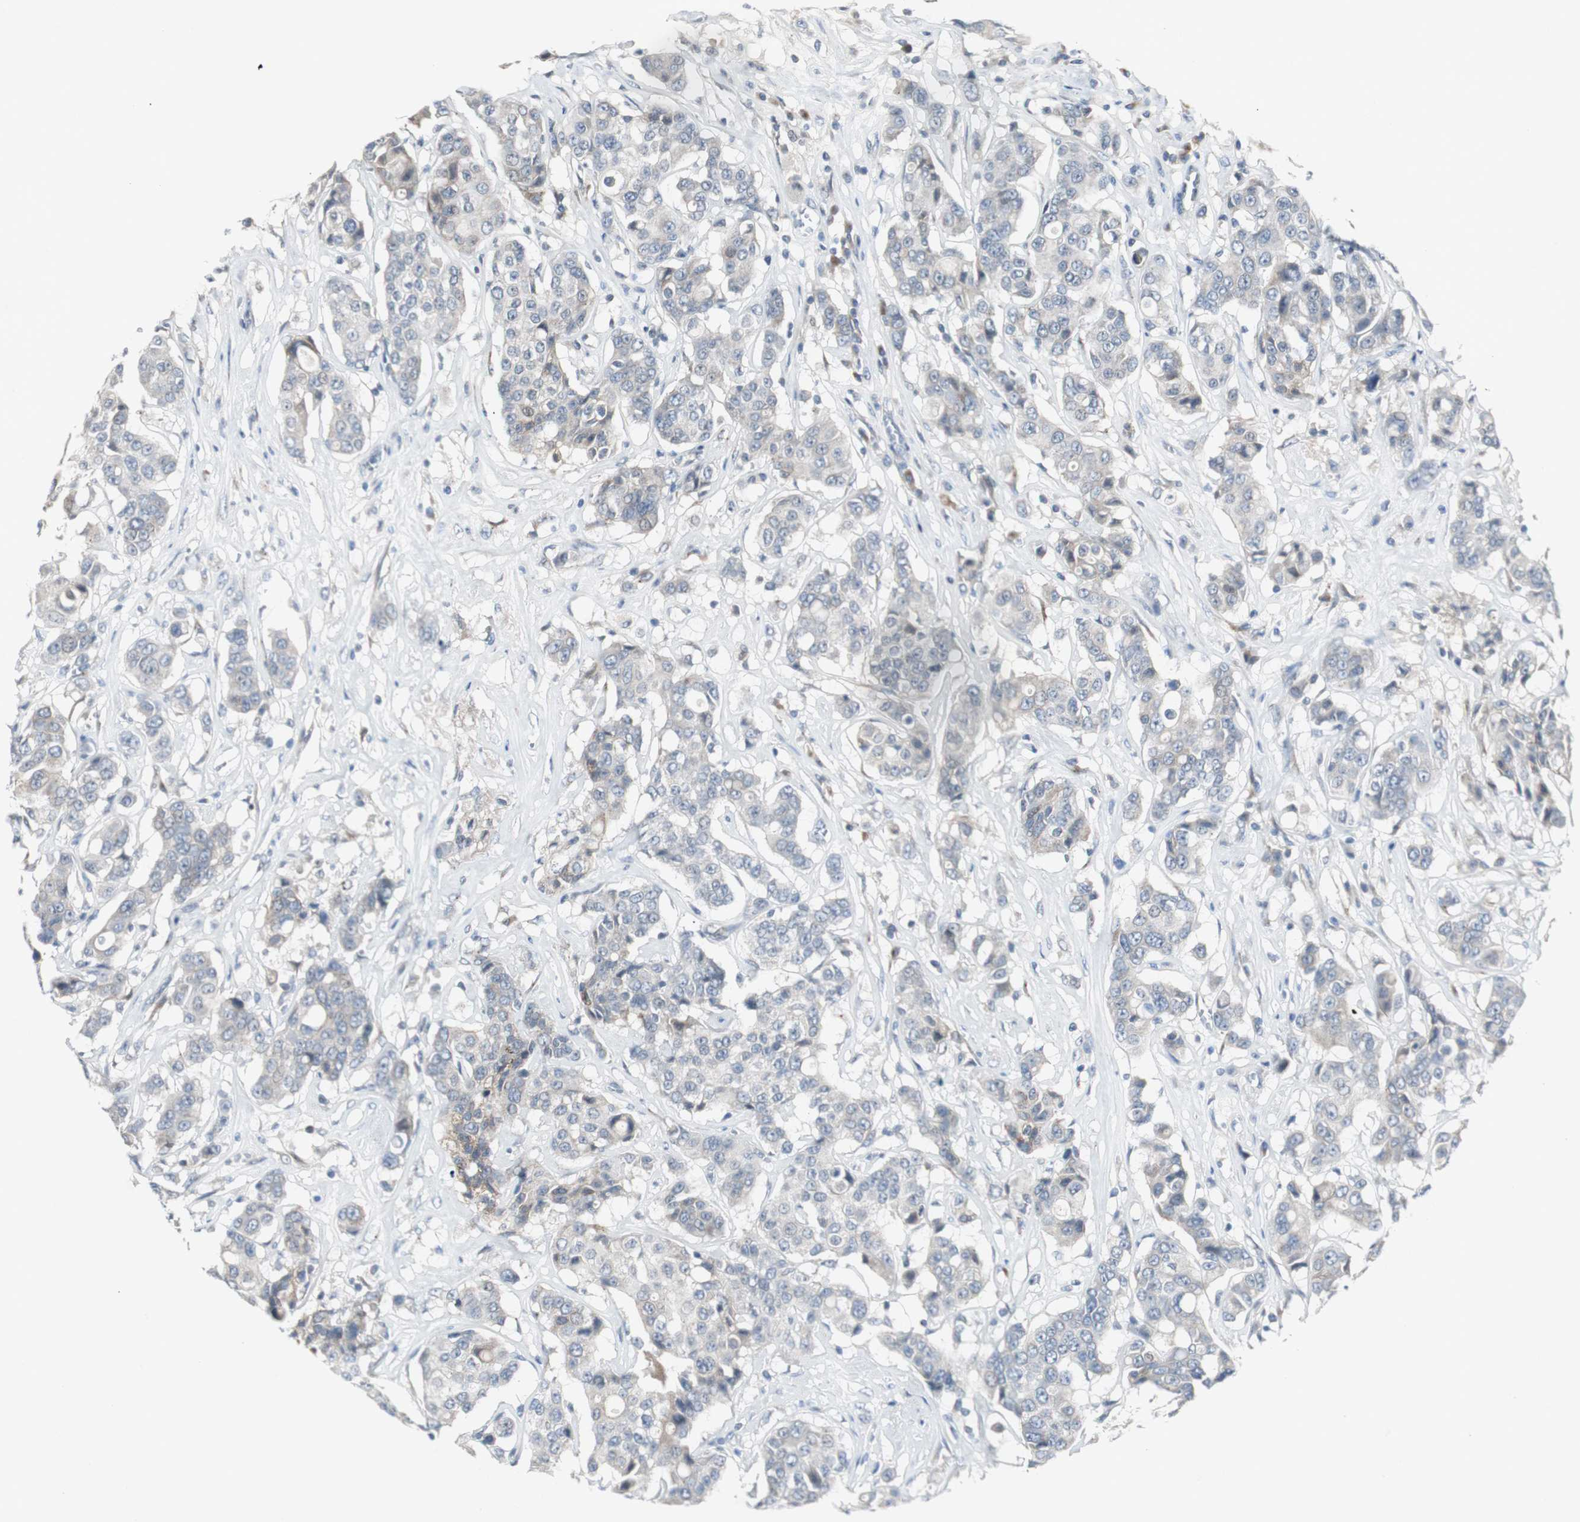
{"staining": {"intensity": "negative", "quantity": "none", "location": "none"}, "tissue": "breast cancer", "cell_type": "Tumor cells", "image_type": "cancer", "snomed": [{"axis": "morphology", "description": "Duct carcinoma"}, {"axis": "topography", "description": "Breast"}], "caption": "Protein analysis of breast cancer (intraductal carcinoma) displays no significant staining in tumor cells. (Brightfield microscopy of DAB (3,3'-diaminobenzidine) immunohistochemistry (IHC) at high magnification).", "gene": "SOX30", "patient": {"sex": "female", "age": 27}}